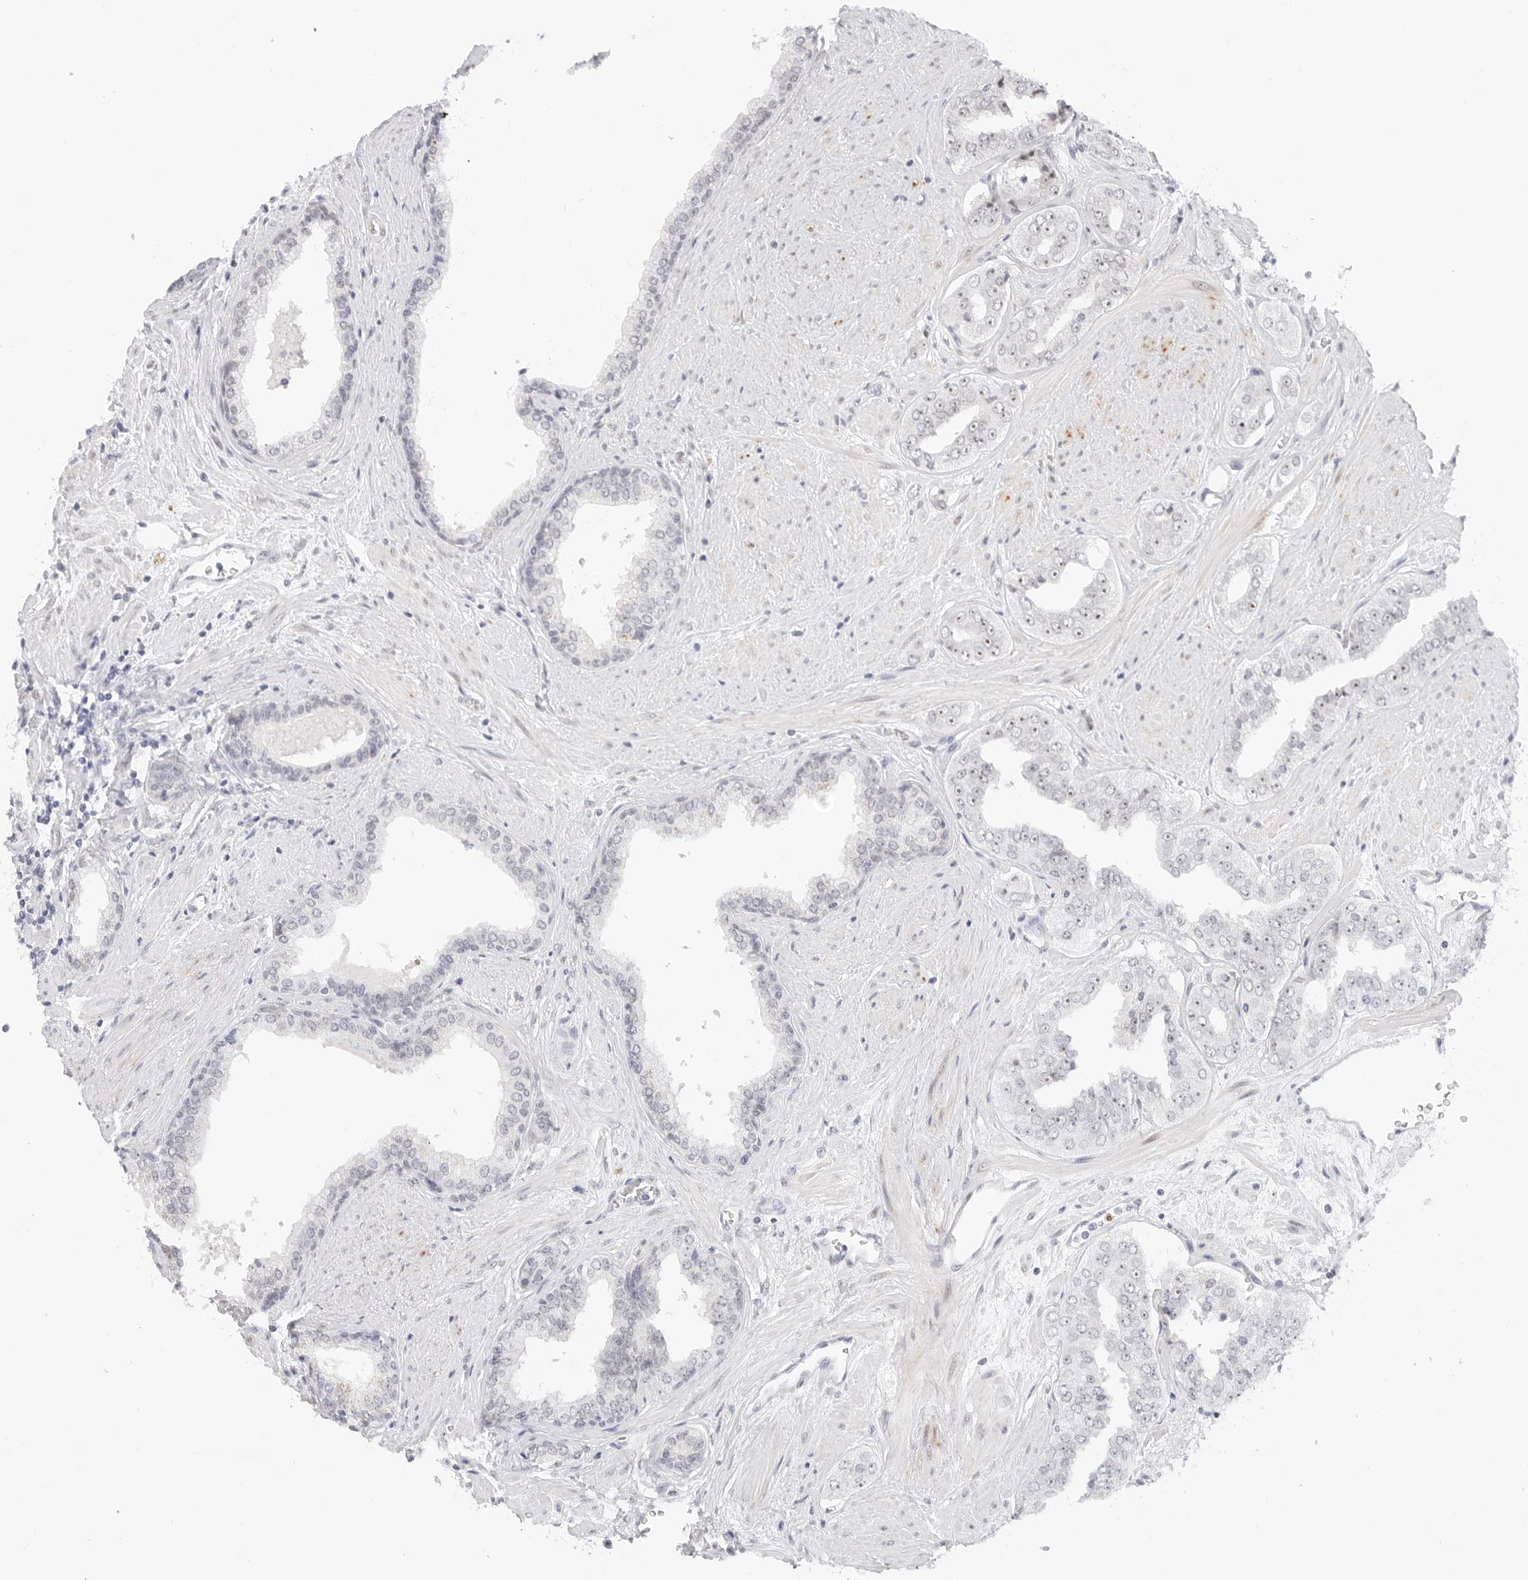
{"staining": {"intensity": "weak", "quantity": "<25%", "location": "nuclear"}, "tissue": "prostate cancer", "cell_type": "Tumor cells", "image_type": "cancer", "snomed": [{"axis": "morphology", "description": "Adenocarcinoma, High grade"}, {"axis": "topography", "description": "Prostate"}], "caption": "Tumor cells are negative for brown protein staining in prostate cancer.", "gene": "HIPK3", "patient": {"sex": "male", "age": 71}}